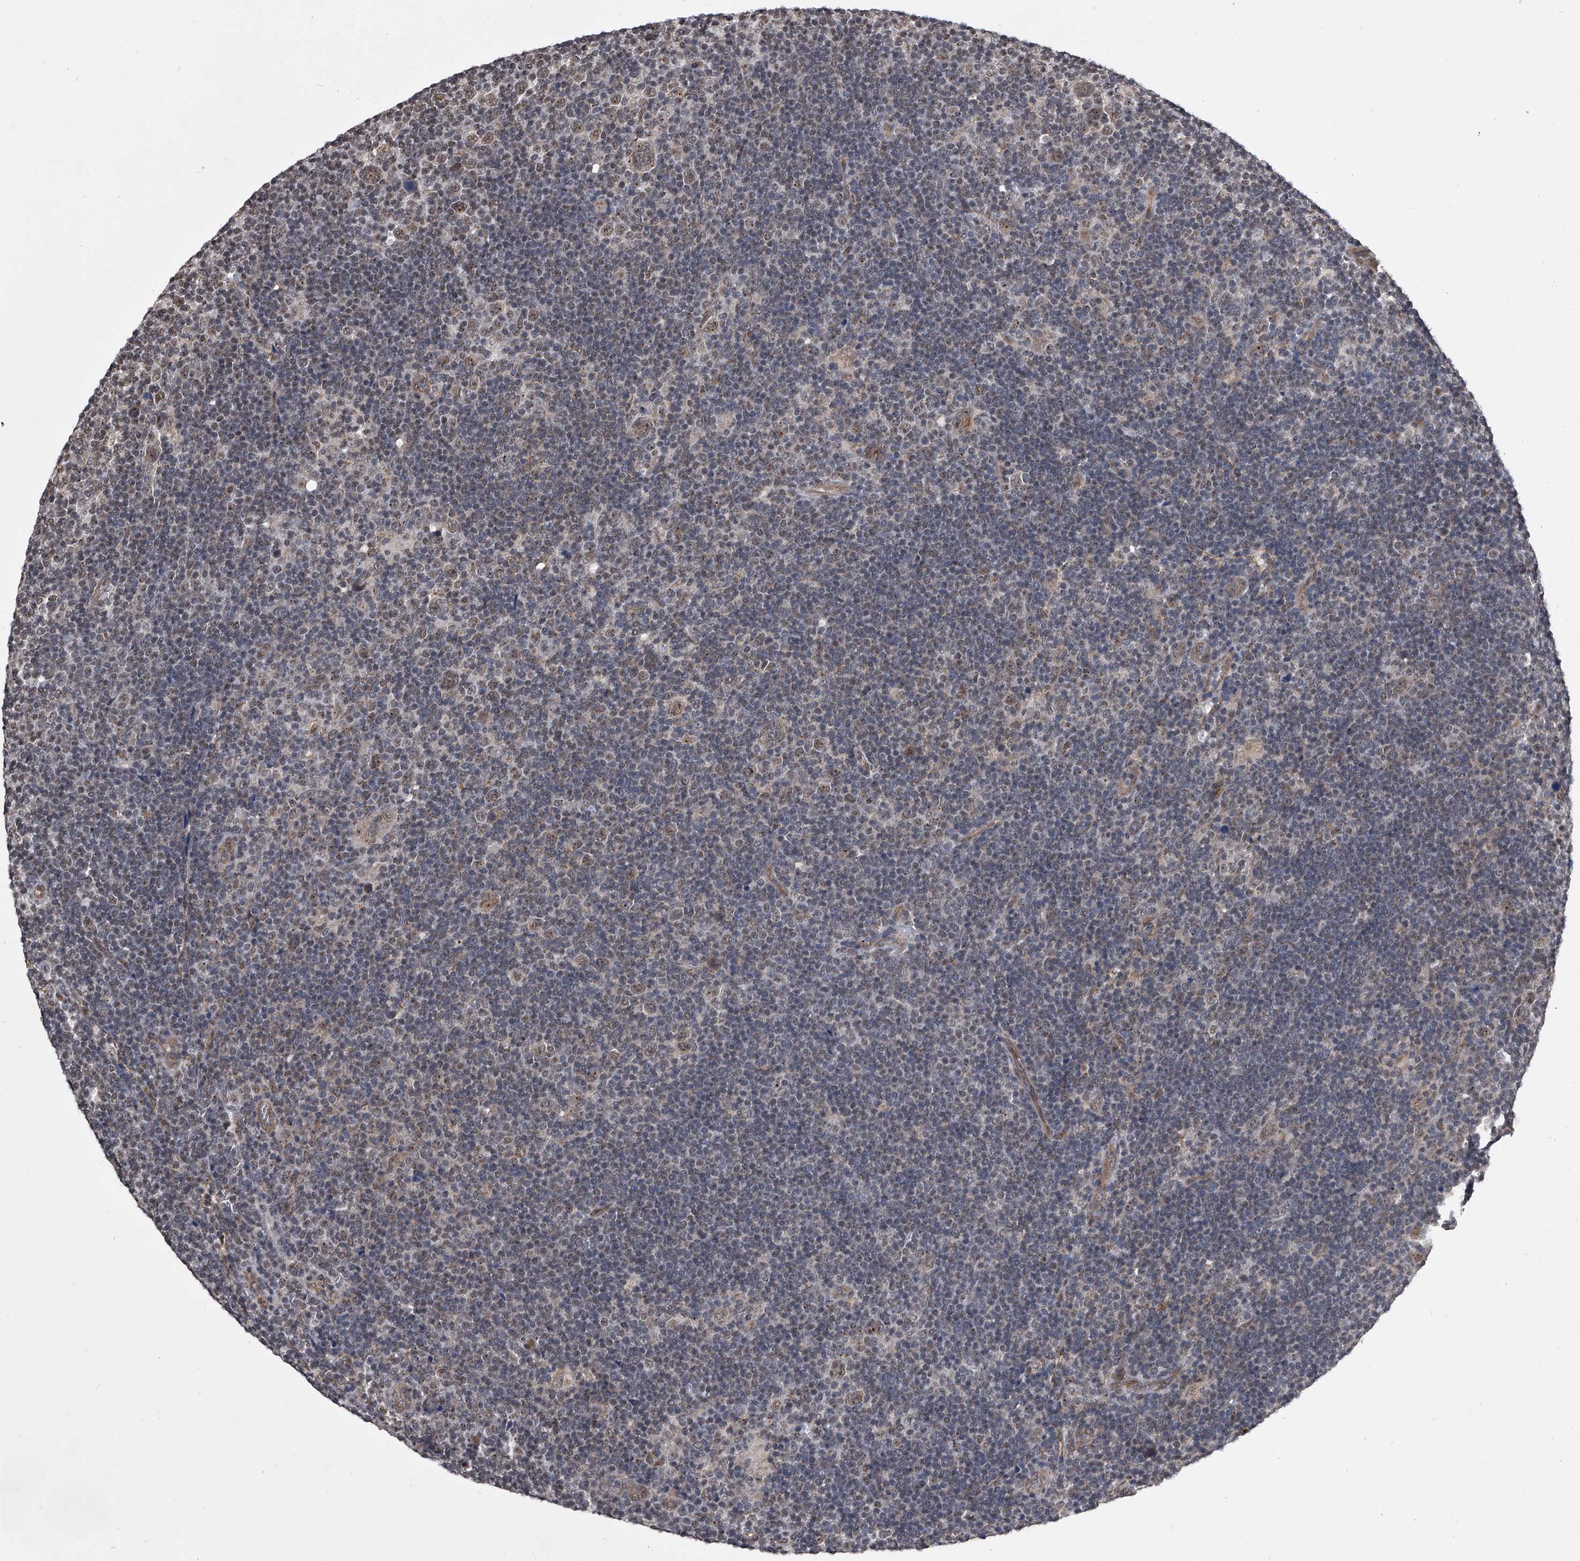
{"staining": {"intensity": "weak", "quantity": "<25%", "location": "nuclear"}, "tissue": "lymphoma", "cell_type": "Tumor cells", "image_type": "cancer", "snomed": [{"axis": "morphology", "description": "Hodgkin's disease, NOS"}, {"axis": "topography", "description": "Lymph node"}], "caption": "This histopathology image is of lymphoma stained with immunohistochemistry (IHC) to label a protein in brown with the nuclei are counter-stained blue. There is no expression in tumor cells.", "gene": "ZNF76", "patient": {"sex": "female", "age": 57}}